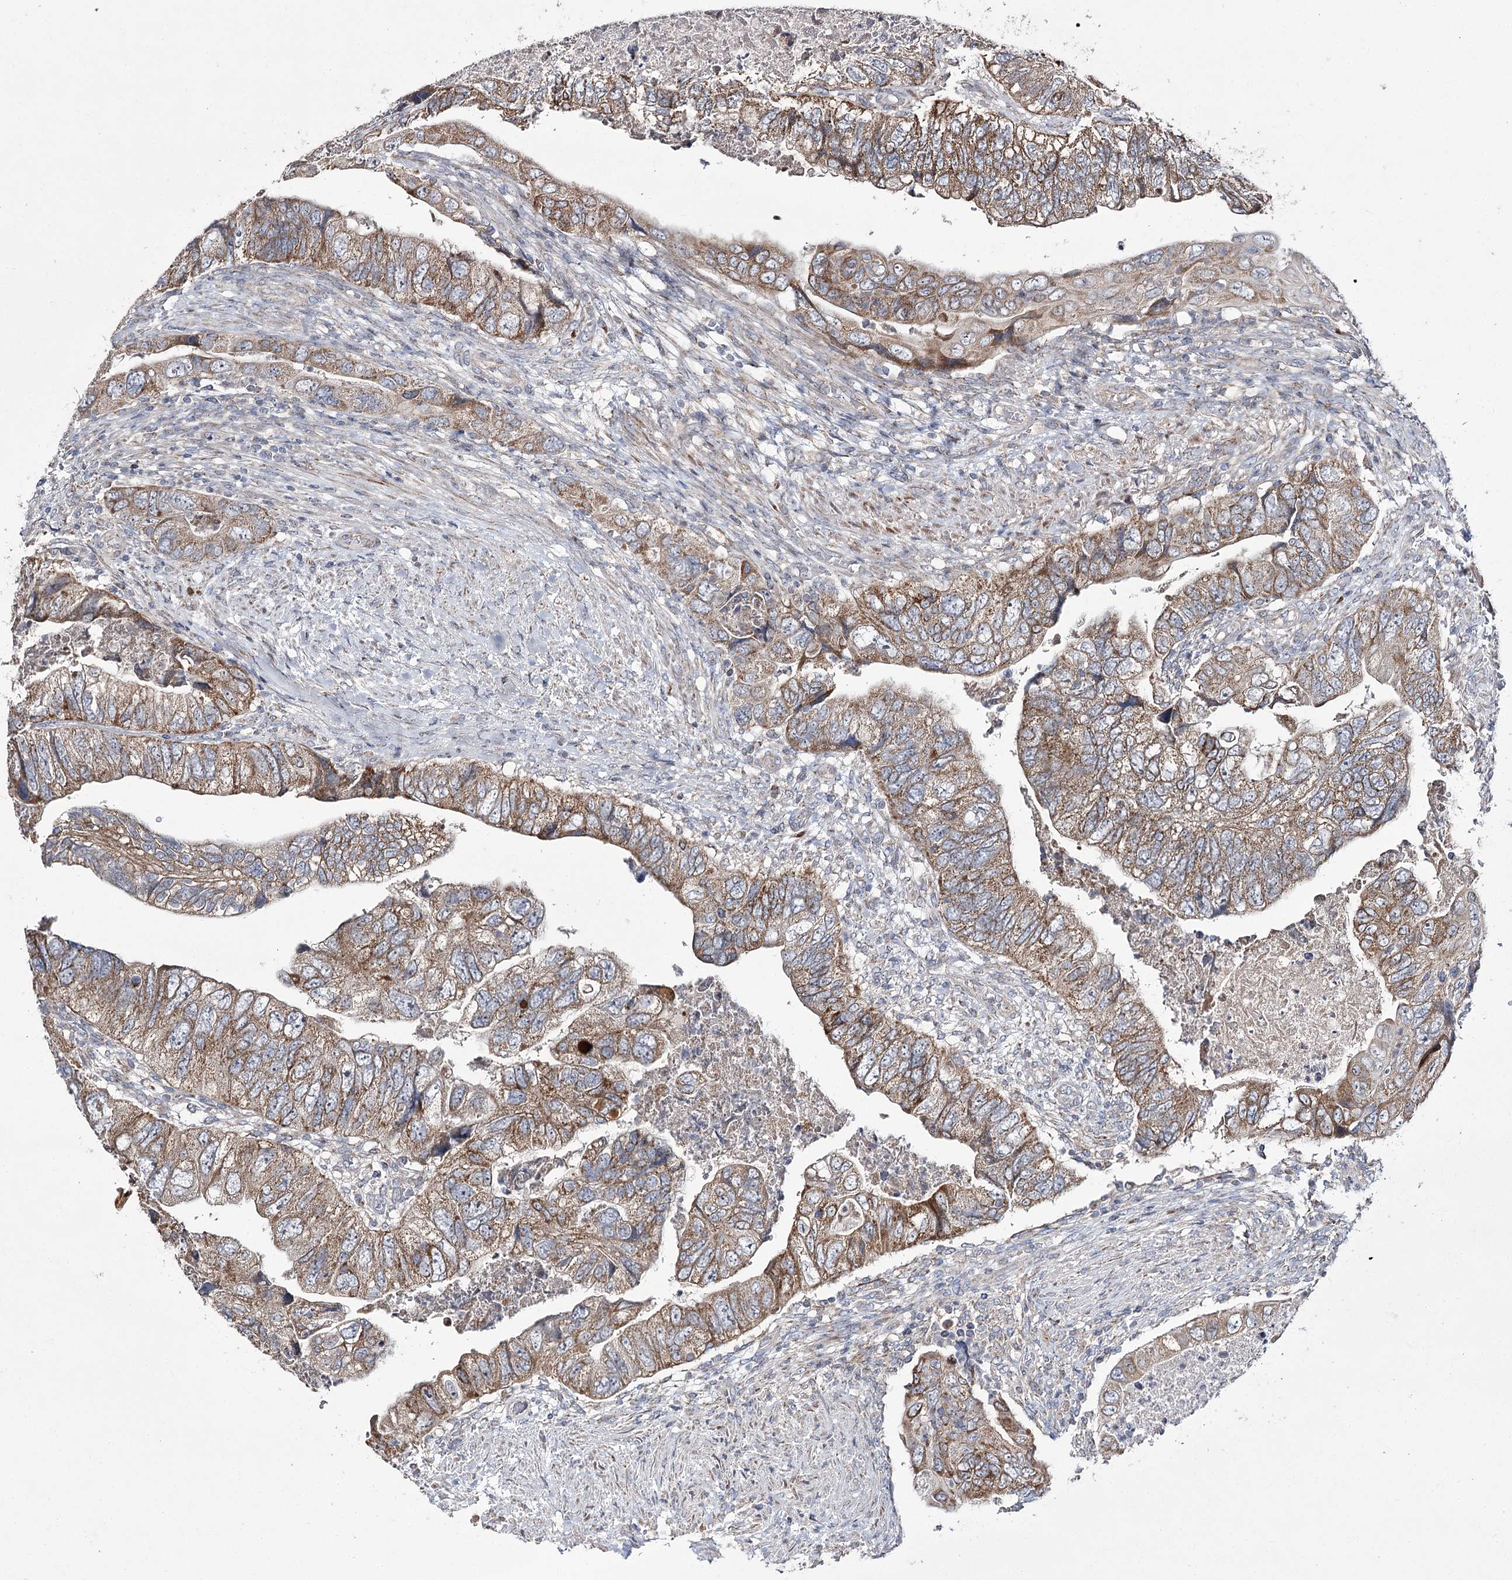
{"staining": {"intensity": "moderate", "quantity": ">75%", "location": "cytoplasmic/membranous"}, "tissue": "colorectal cancer", "cell_type": "Tumor cells", "image_type": "cancer", "snomed": [{"axis": "morphology", "description": "Adenocarcinoma, NOS"}, {"axis": "topography", "description": "Rectum"}], "caption": "Human colorectal cancer (adenocarcinoma) stained with a brown dye reveals moderate cytoplasmic/membranous positive staining in about >75% of tumor cells.", "gene": "NADK2", "patient": {"sex": "male", "age": 63}}